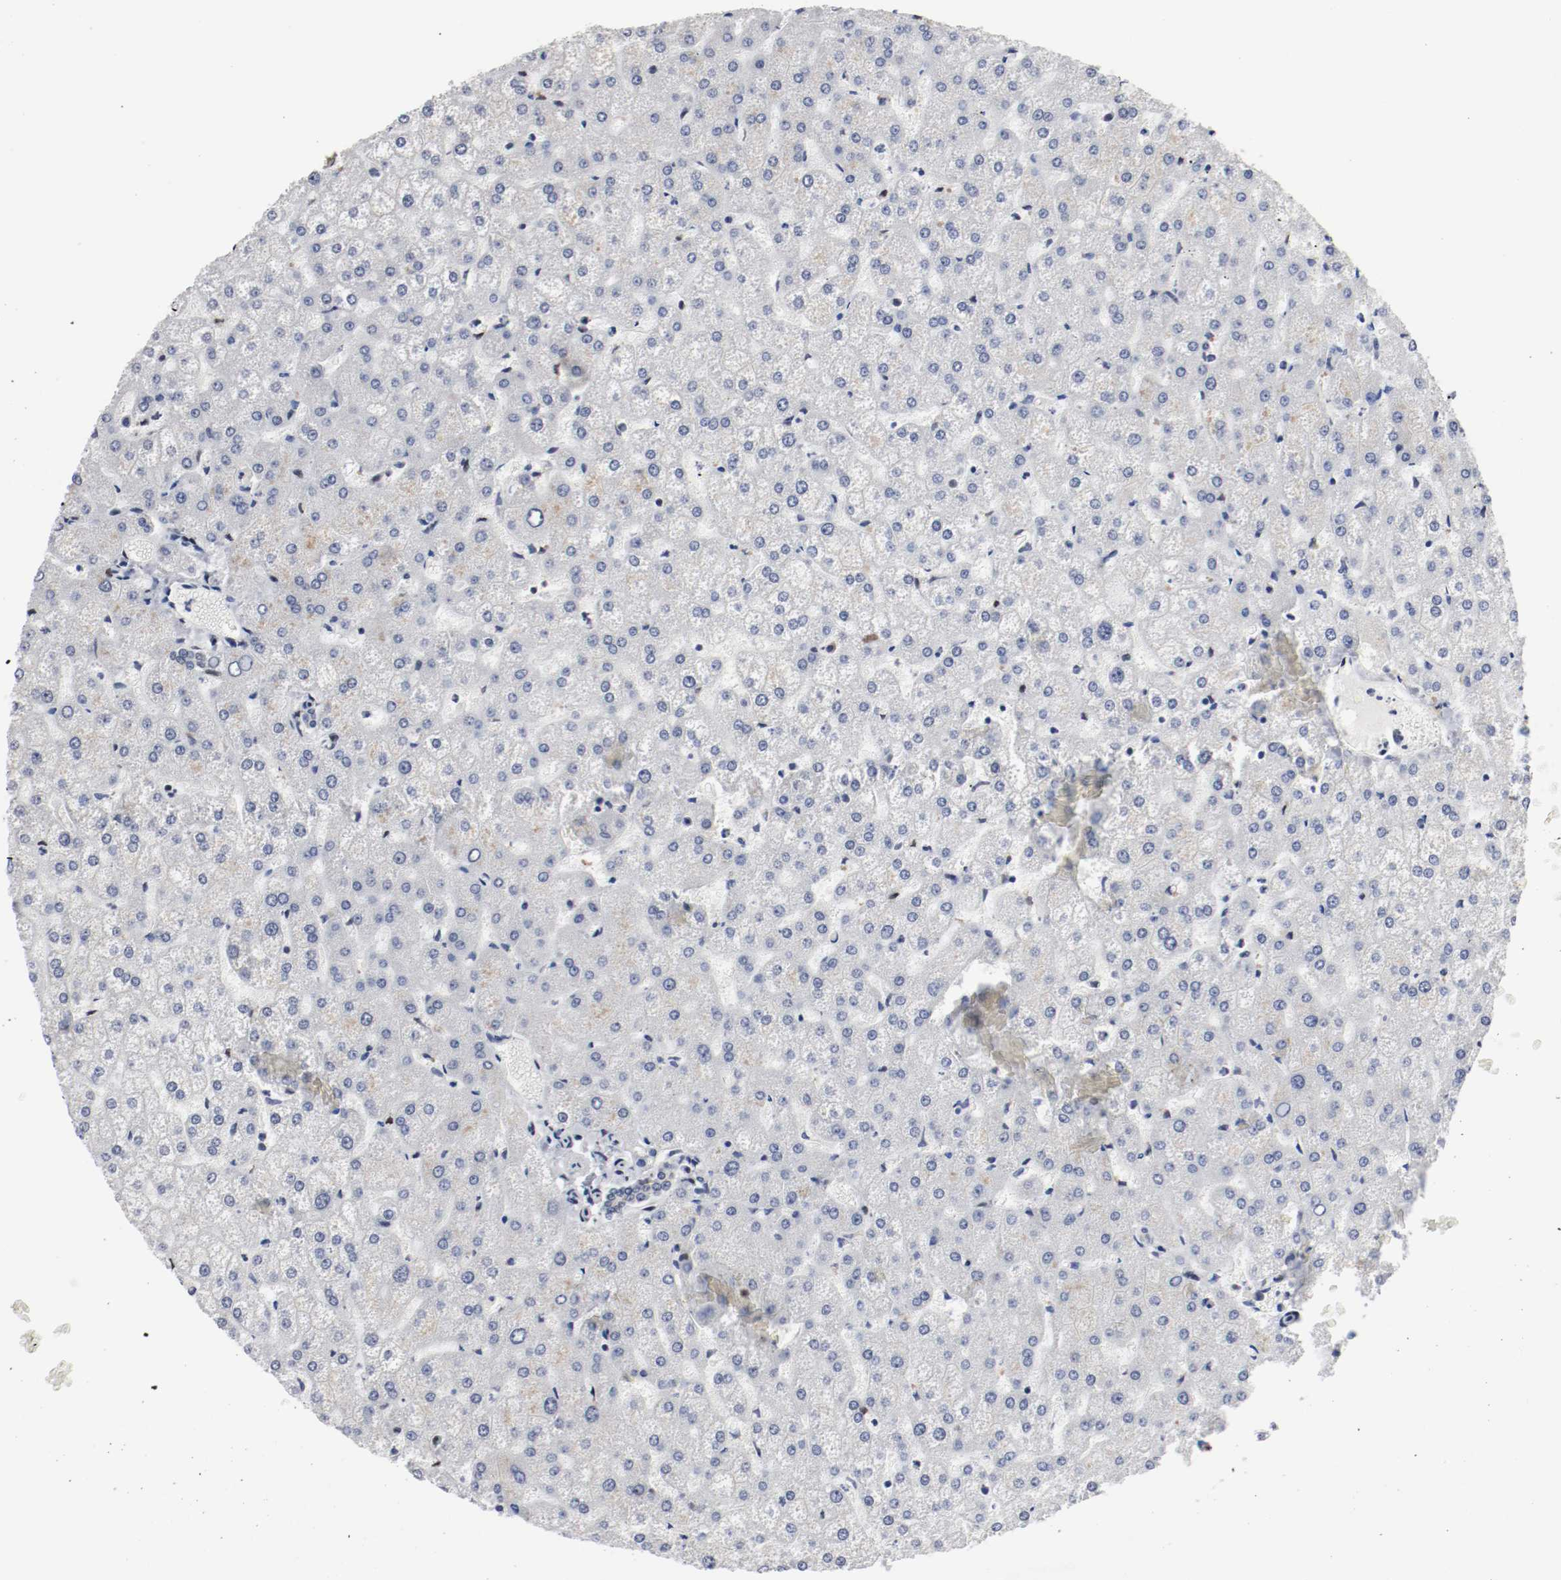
{"staining": {"intensity": "negative", "quantity": "none", "location": "none"}, "tissue": "liver", "cell_type": "Cholangiocytes", "image_type": "normal", "snomed": [{"axis": "morphology", "description": "Normal tissue, NOS"}, {"axis": "topography", "description": "Liver"}], "caption": "IHC photomicrograph of normal human liver stained for a protein (brown), which shows no positivity in cholangiocytes.", "gene": "MEF2D", "patient": {"sex": "female", "age": 32}}